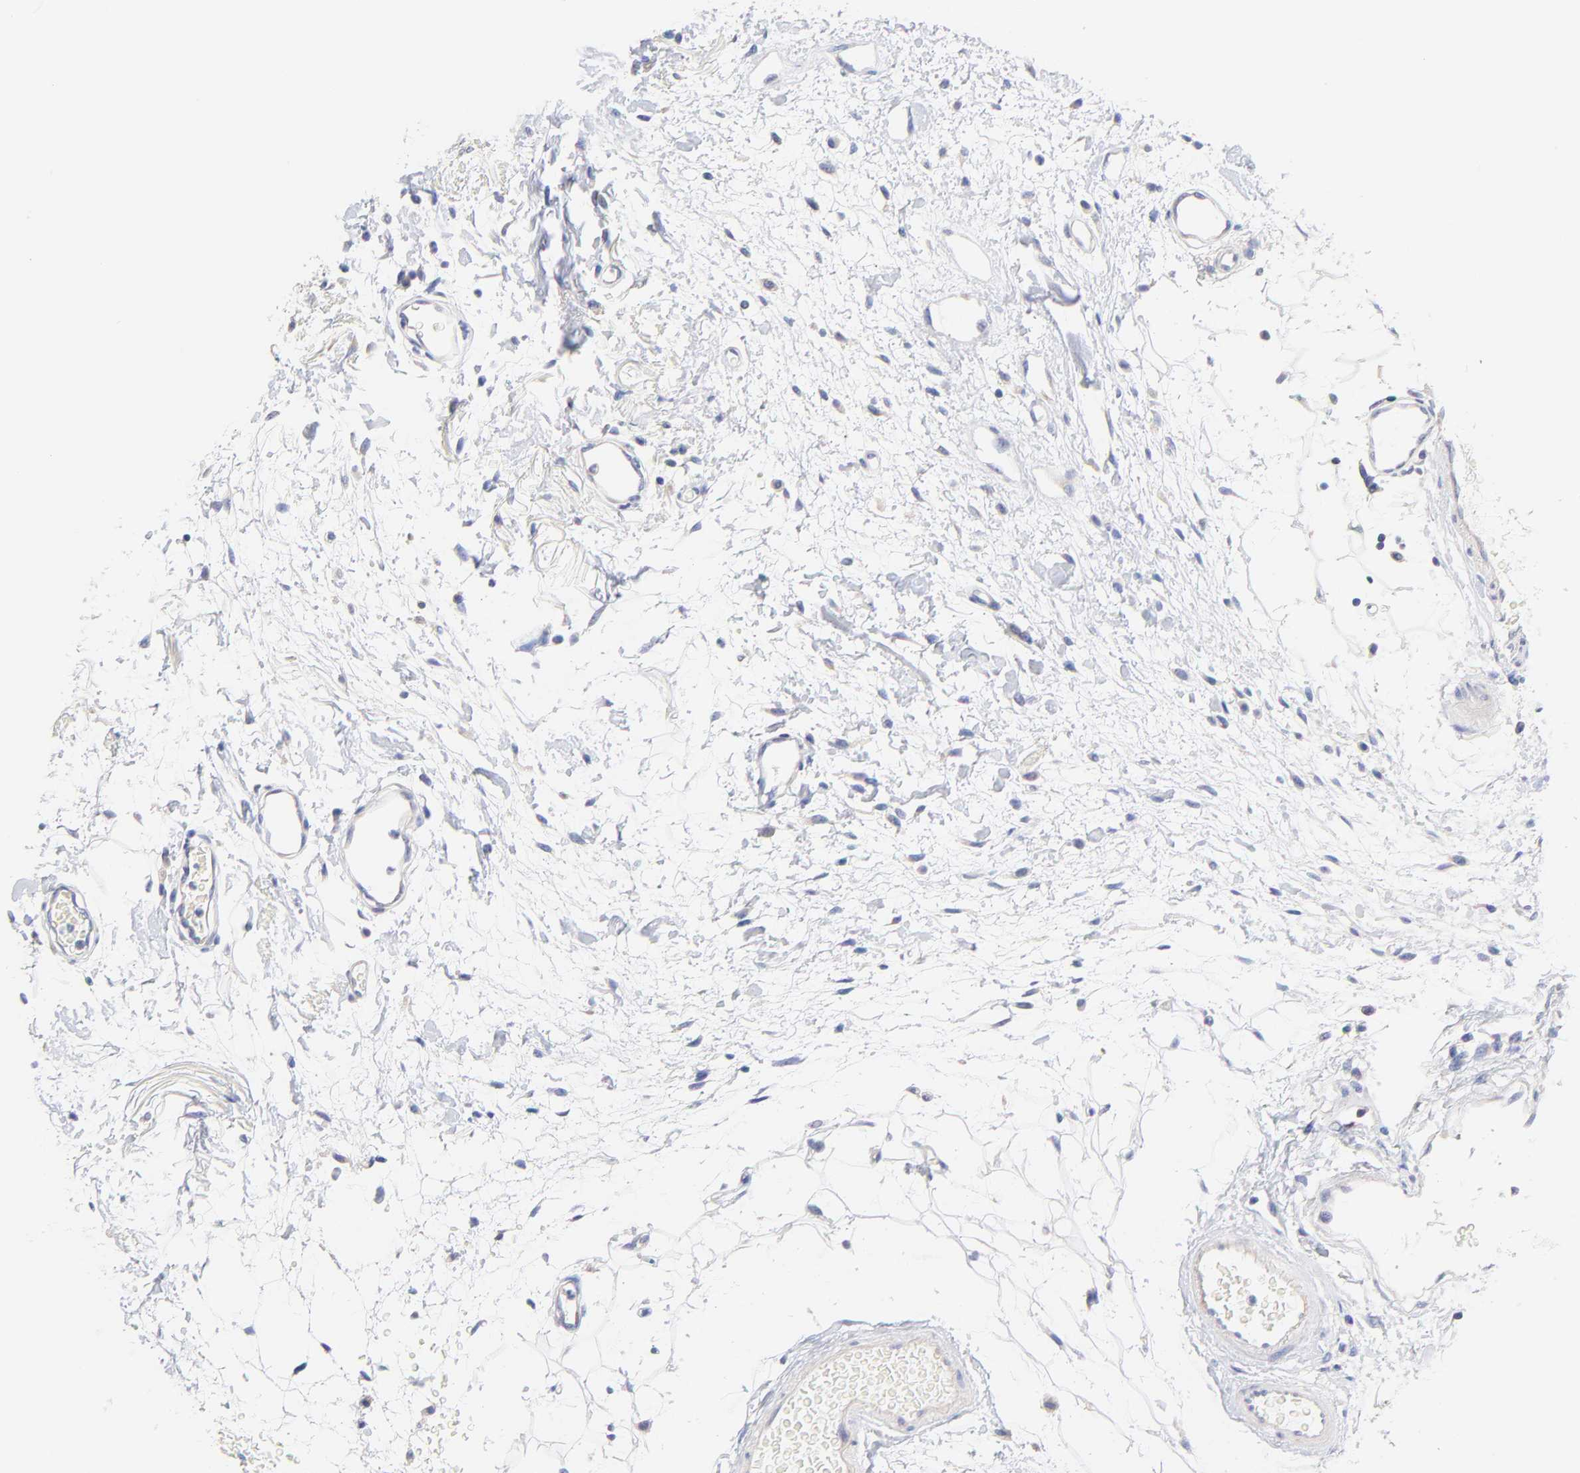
{"staining": {"intensity": "negative", "quantity": "none", "location": "none"}, "tissue": "breast cancer", "cell_type": "Tumor cells", "image_type": "cancer", "snomed": [{"axis": "morphology", "description": "Duct carcinoma"}, {"axis": "topography", "description": "Breast"}], "caption": "The micrograph reveals no staining of tumor cells in breast cancer (infiltrating ductal carcinoma).", "gene": "TNFRSF13C", "patient": {"sex": "female", "age": 87}}